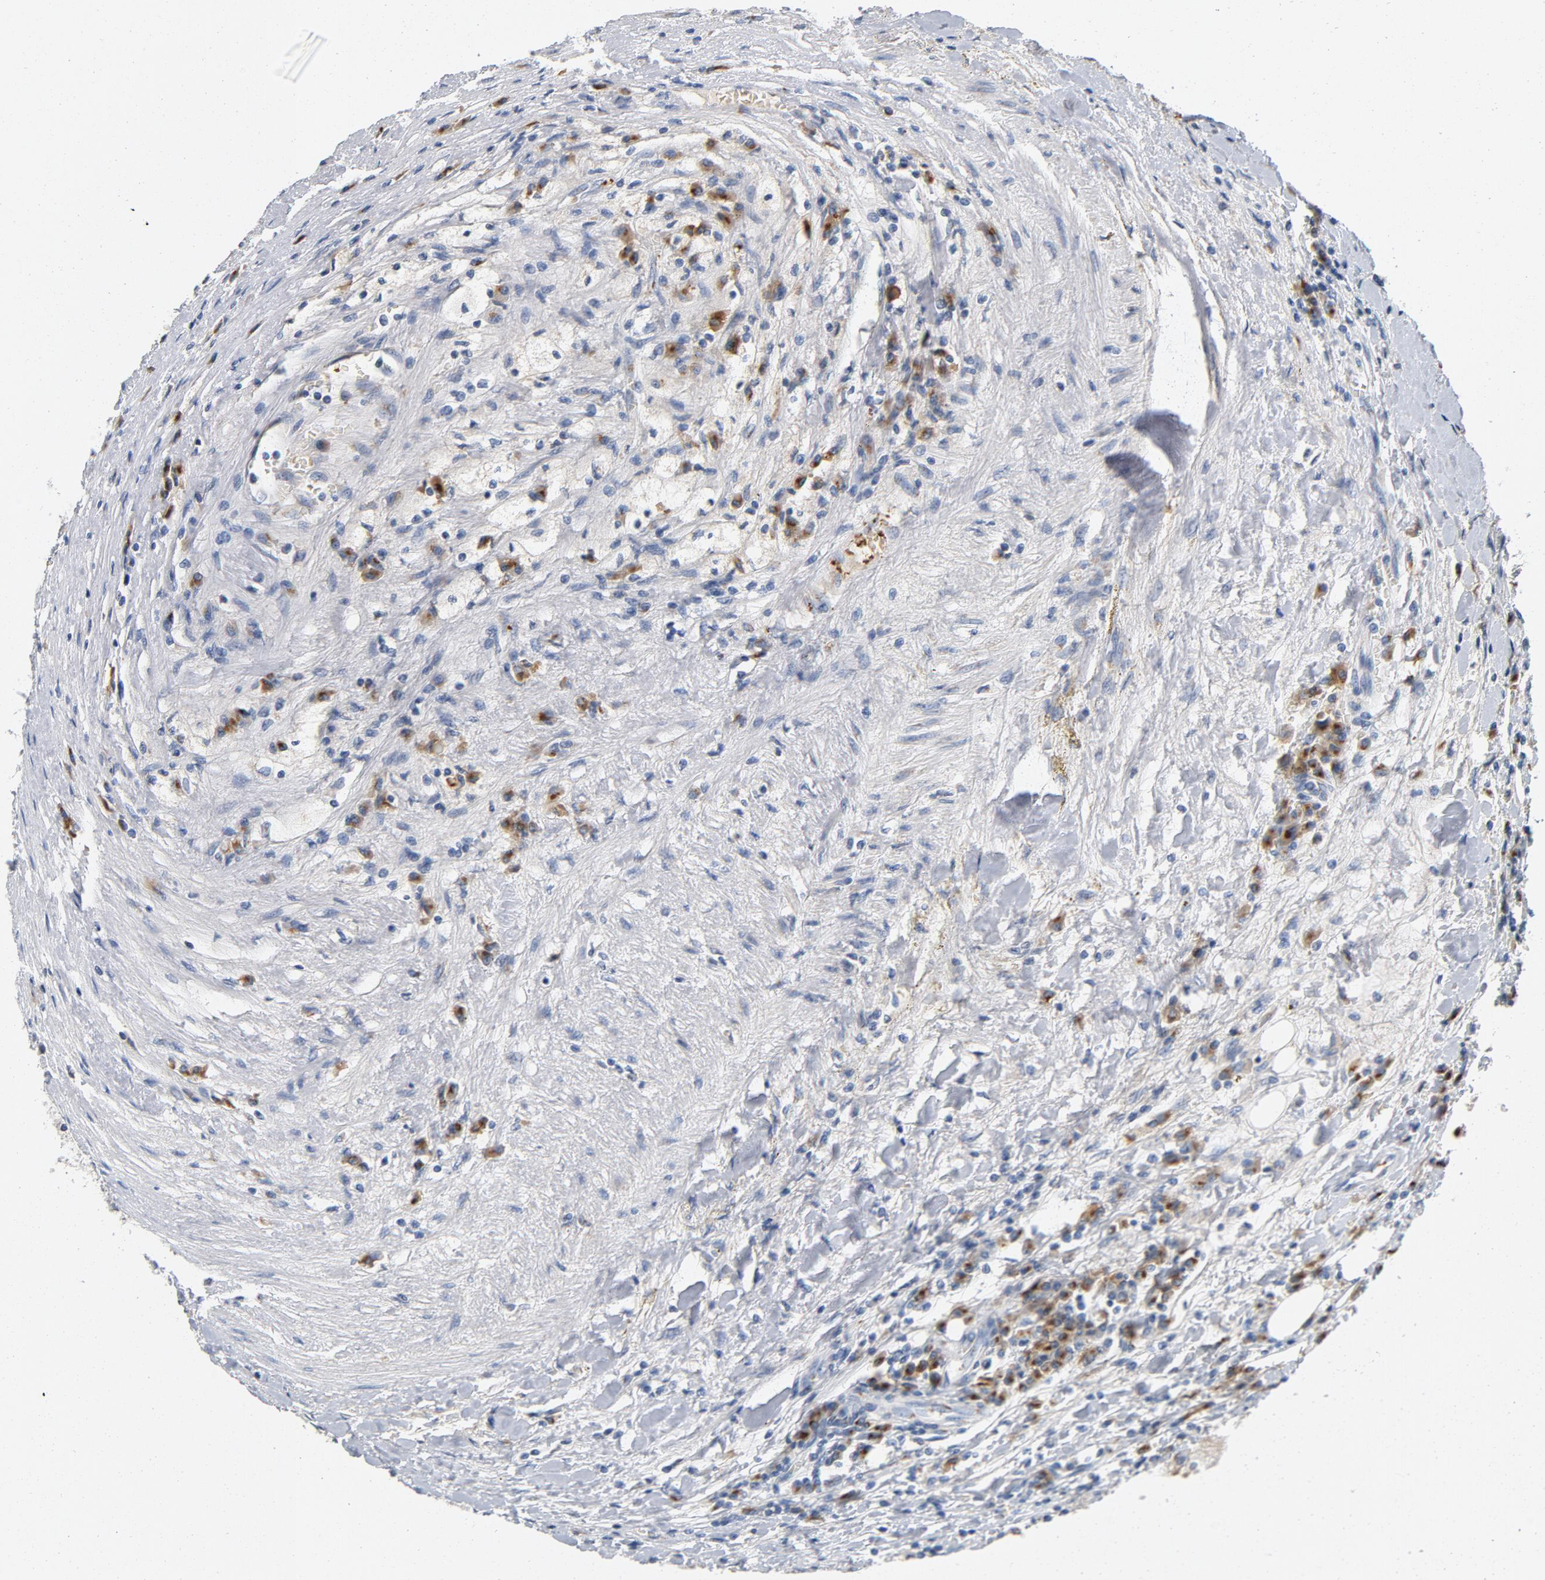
{"staining": {"intensity": "negative", "quantity": "none", "location": "none"}, "tissue": "renal cancer", "cell_type": "Tumor cells", "image_type": "cancer", "snomed": [{"axis": "morphology", "description": "Normal tissue, NOS"}, {"axis": "morphology", "description": "Adenocarcinoma, NOS"}, {"axis": "topography", "description": "Kidney"}], "caption": "Renal adenocarcinoma was stained to show a protein in brown. There is no significant staining in tumor cells. (Brightfield microscopy of DAB immunohistochemistry (IHC) at high magnification).", "gene": "LMAN2", "patient": {"sex": "male", "age": 71}}